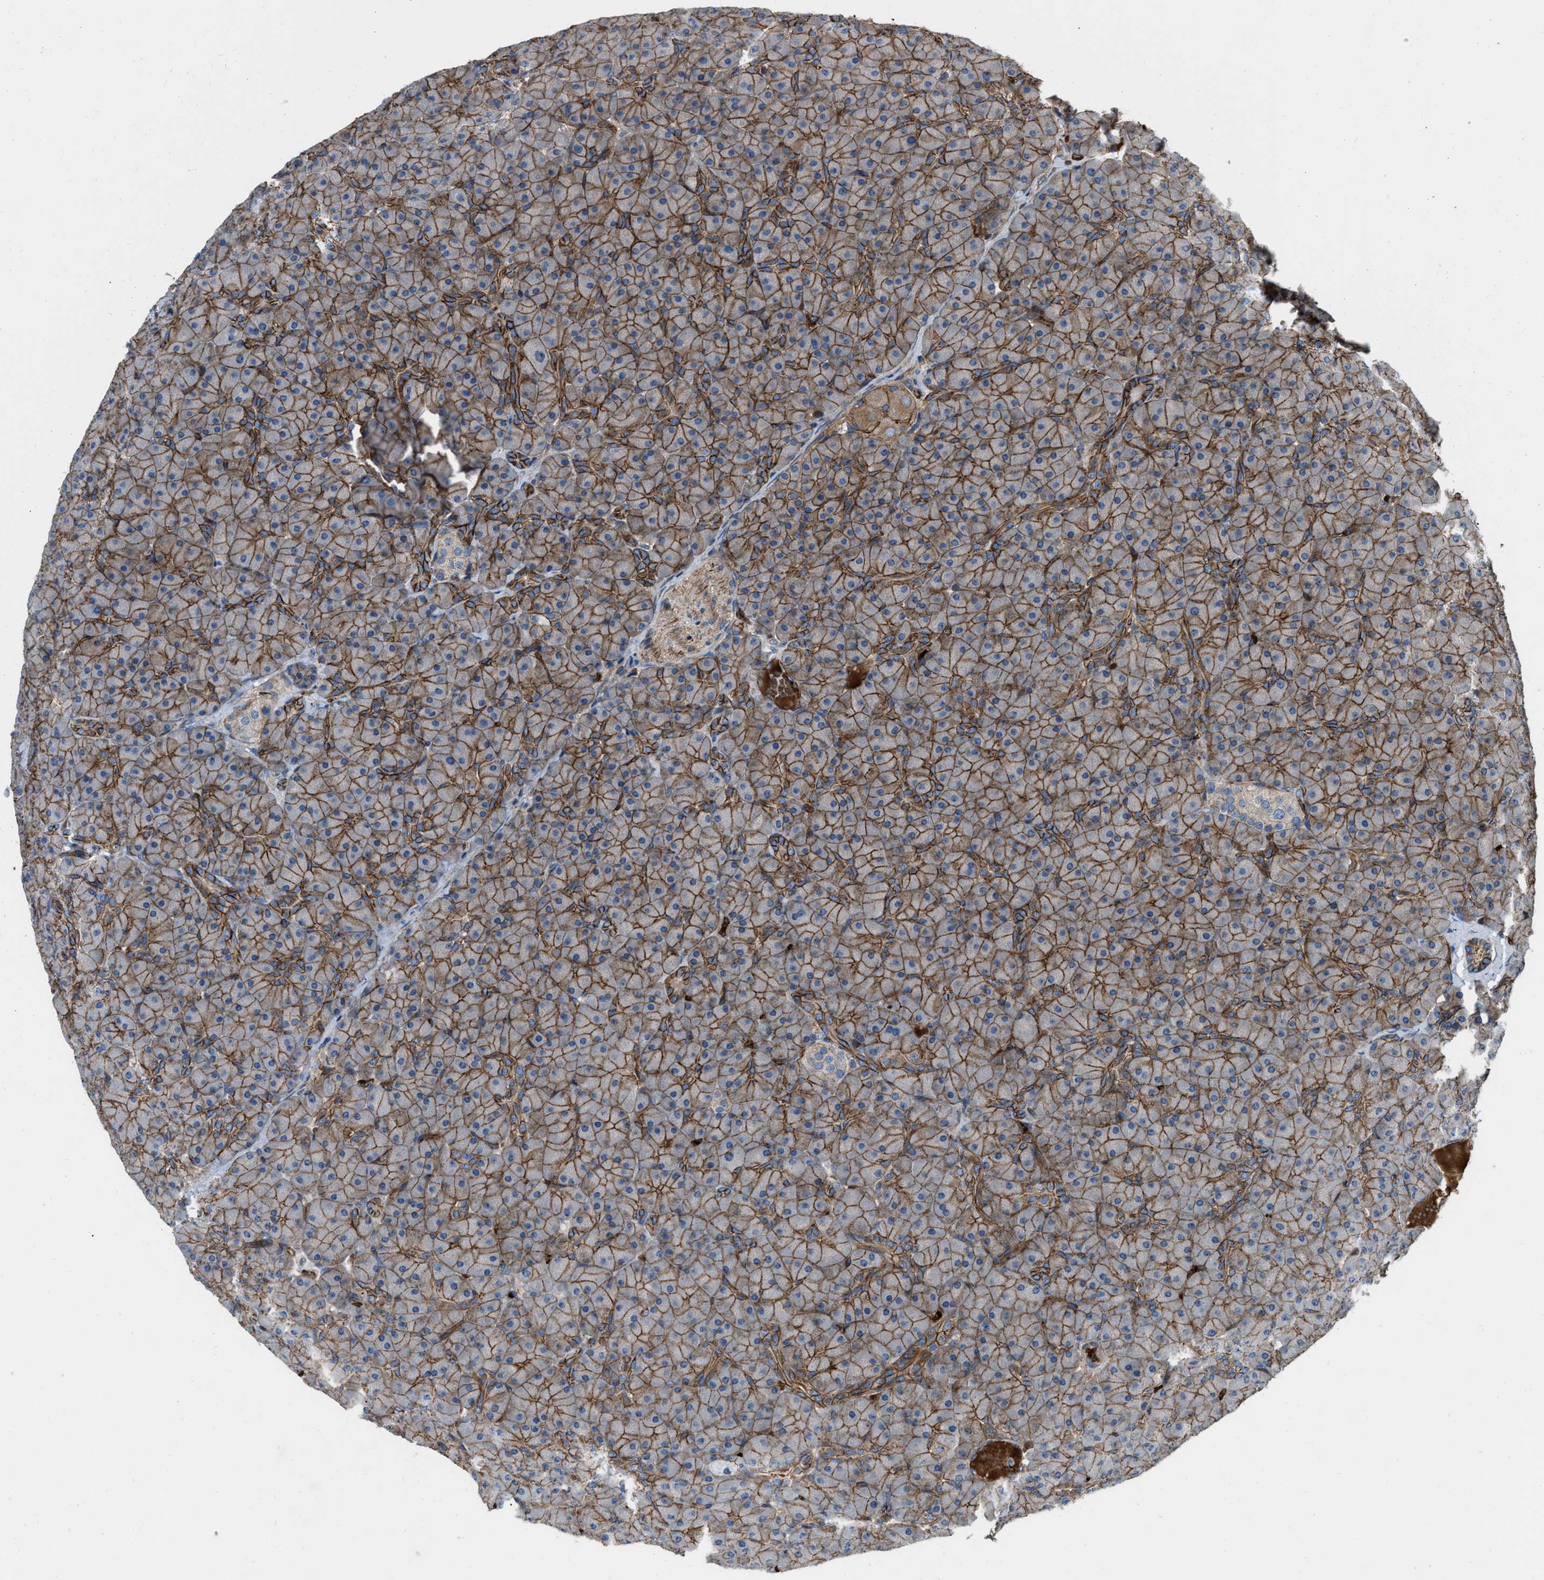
{"staining": {"intensity": "strong", "quantity": ">75%", "location": "cytoplasmic/membranous"}, "tissue": "pancreas", "cell_type": "Exocrine glandular cells", "image_type": "normal", "snomed": [{"axis": "morphology", "description": "Normal tissue, NOS"}, {"axis": "topography", "description": "Pancreas"}], "caption": "A histopathology image of pancreas stained for a protein displays strong cytoplasmic/membranous brown staining in exocrine glandular cells.", "gene": "ERC1", "patient": {"sex": "male", "age": 66}}